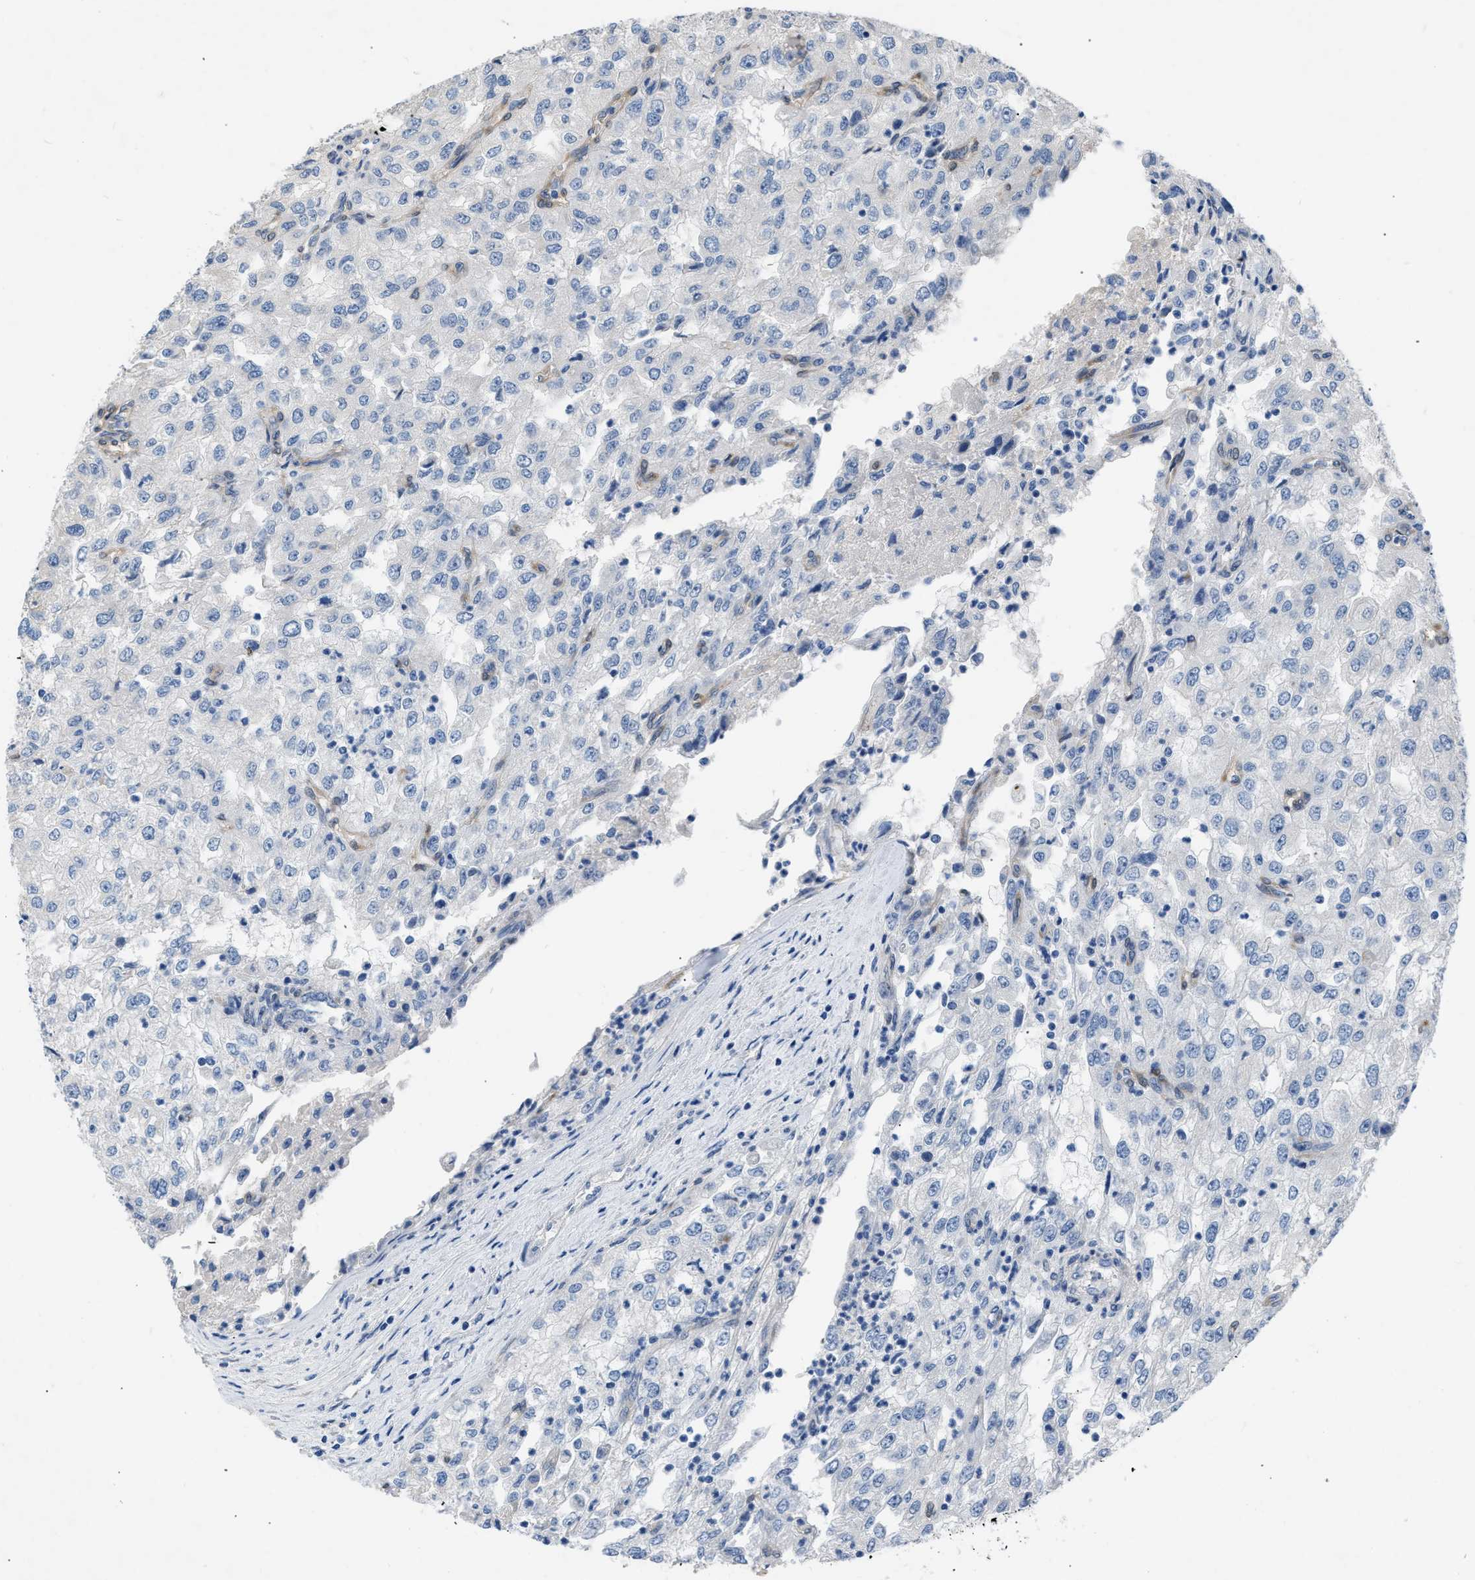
{"staining": {"intensity": "negative", "quantity": "none", "location": "none"}, "tissue": "renal cancer", "cell_type": "Tumor cells", "image_type": "cancer", "snomed": [{"axis": "morphology", "description": "Adenocarcinoma, NOS"}, {"axis": "topography", "description": "Kidney"}], "caption": "Tumor cells are negative for brown protein staining in adenocarcinoma (renal).", "gene": "RBP1", "patient": {"sex": "female", "age": 54}}